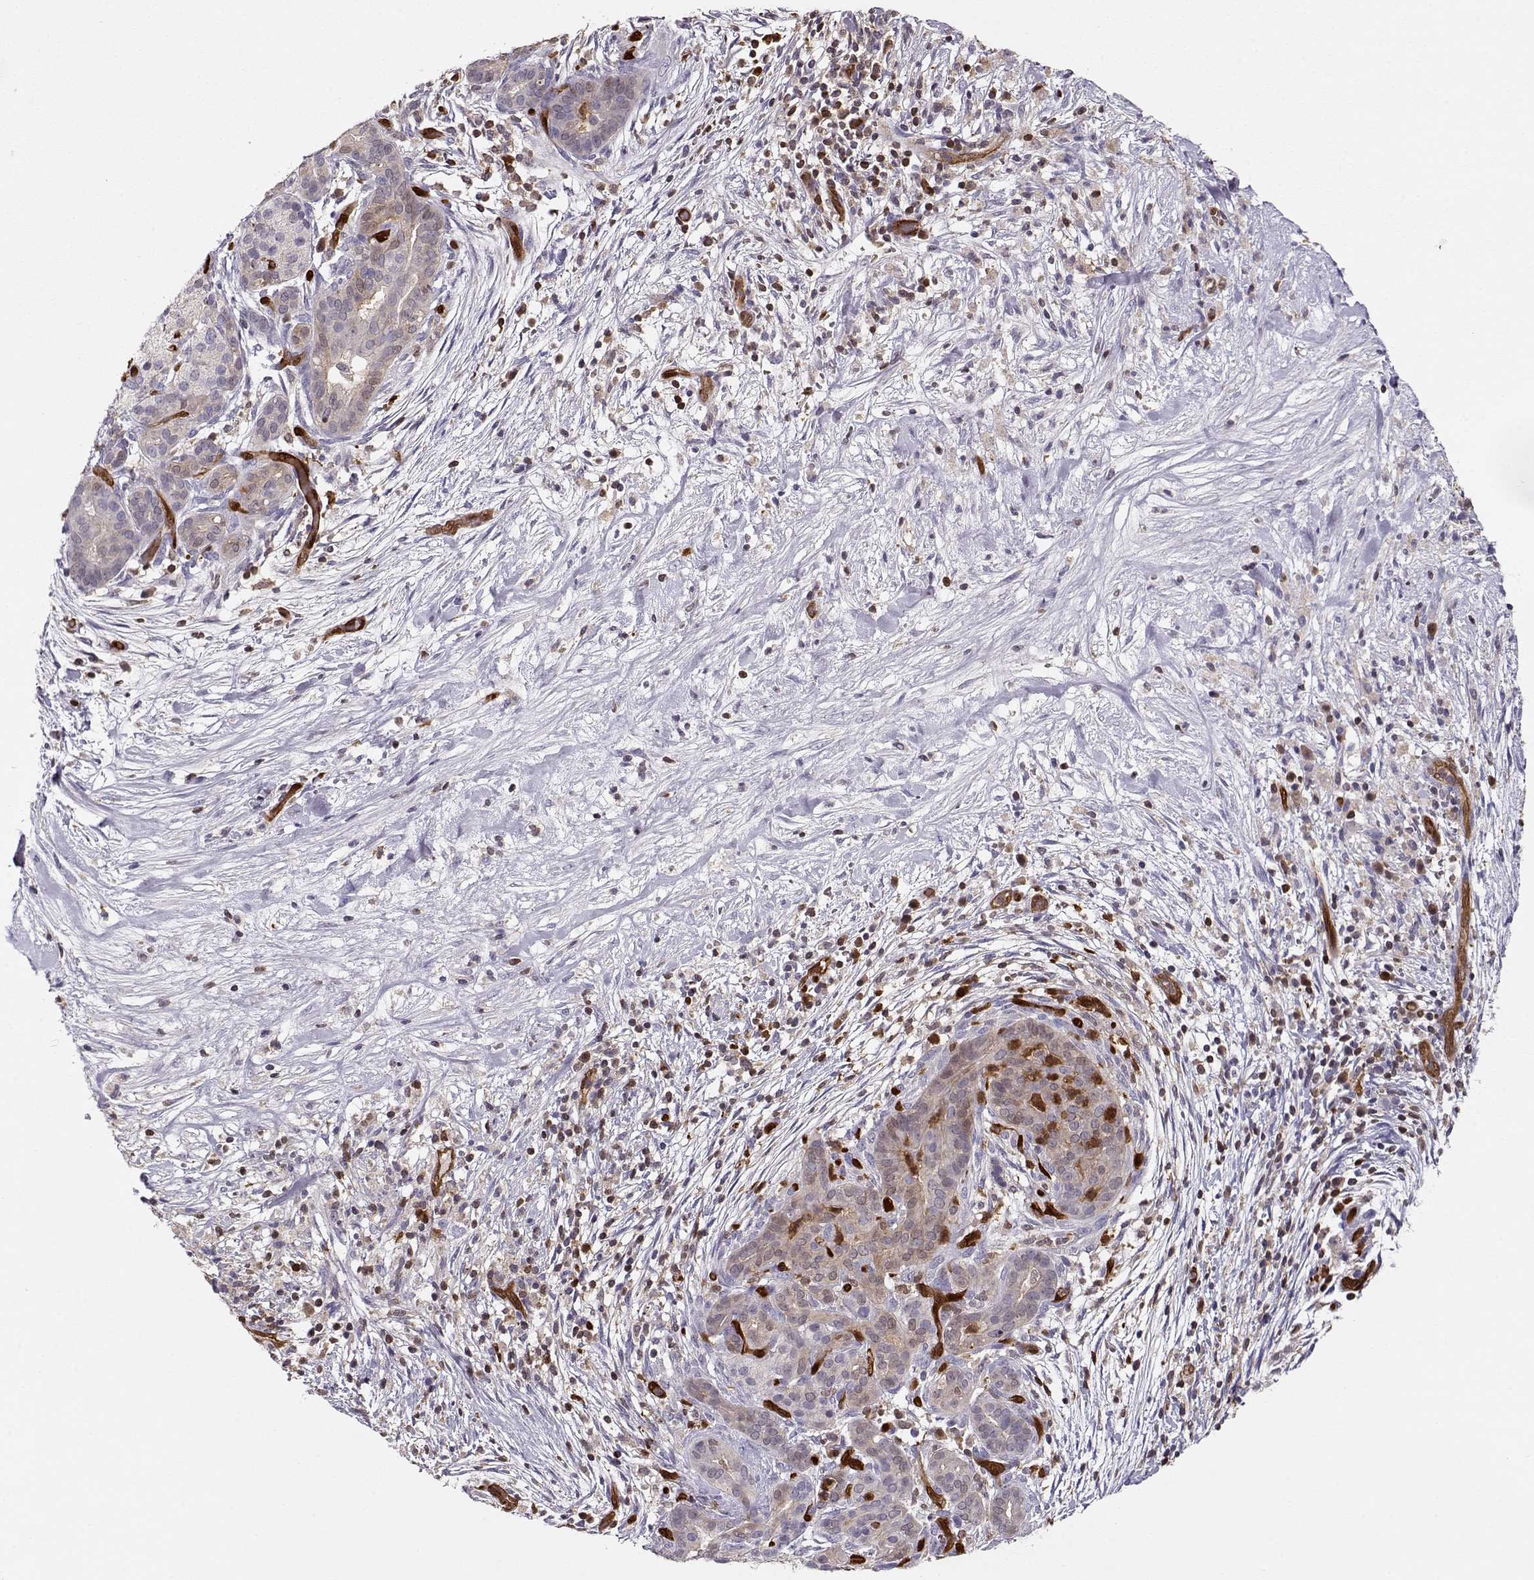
{"staining": {"intensity": "weak", "quantity": ">75%", "location": "cytoplasmic/membranous"}, "tissue": "pancreatic cancer", "cell_type": "Tumor cells", "image_type": "cancer", "snomed": [{"axis": "morphology", "description": "Adenocarcinoma, NOS"}, {"axis": "topography", "description": "Pancreas"}], "caption": "Pancreatic adenocarcinoma was stained to show a protein in brown. There is low levels of weak cytoplasmic/membranous expression in about >75% of tumor cells. The staining was performed using DAB (3,3'-diaminobenzidine), with brown indicating positive protein expression. Nuclei are stained blue with hematoxylin.", "gene": "PNP", "patient": {"sex": "male", "age": 44}}